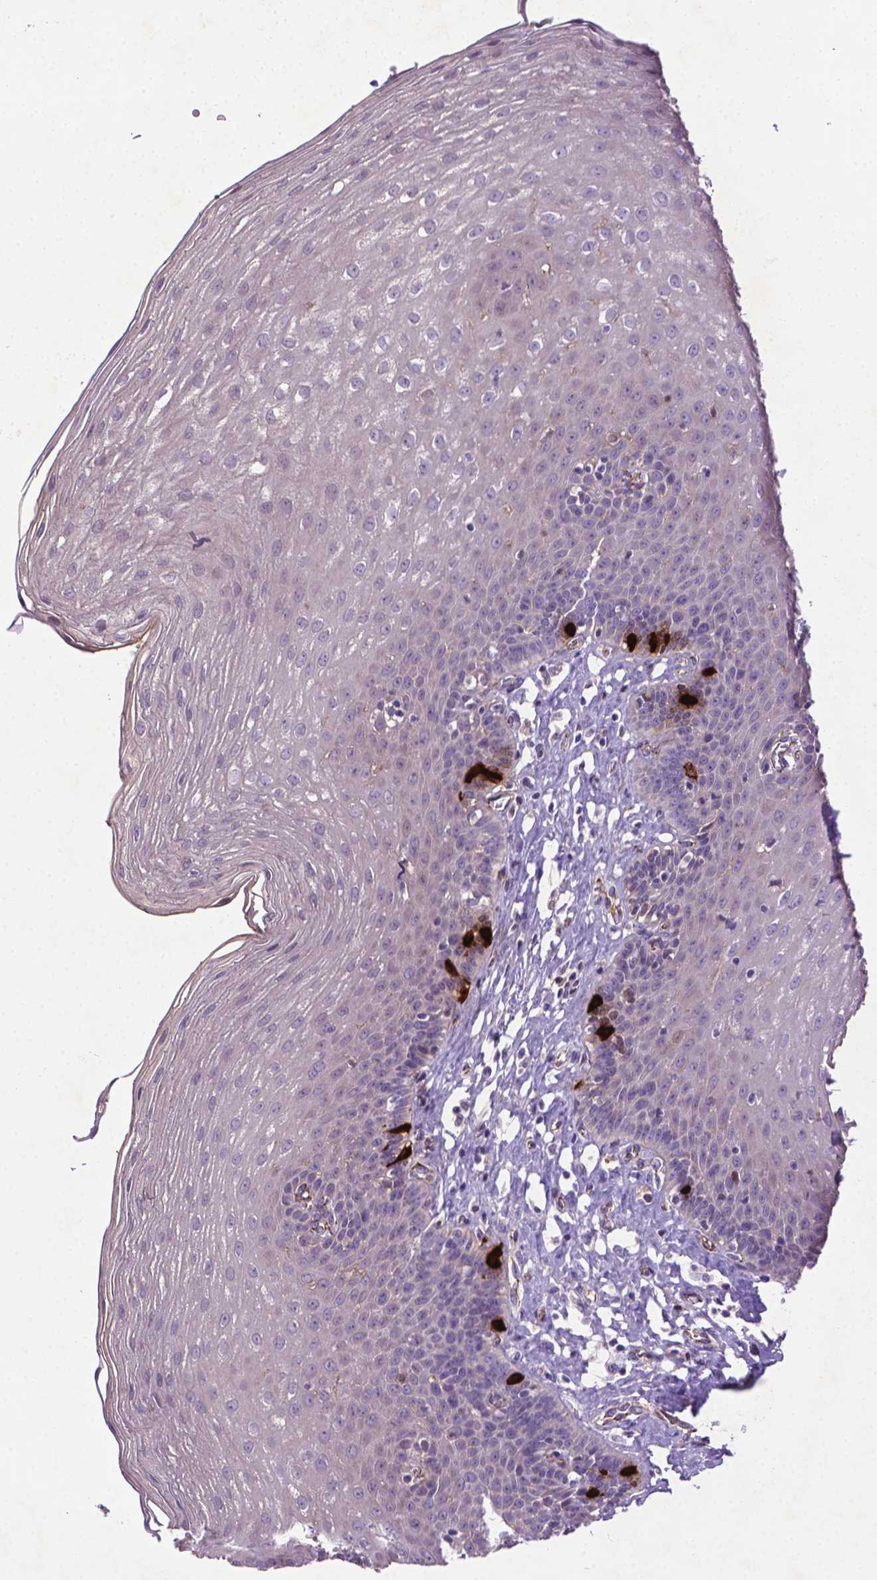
{"staining": {"intensity": "negative", "quantity": "none", "location": "none"}, "tissue": "esophagus", "cell_type": "Squamous epithelial cells", "image_type": "normal", "snomed": [{"axis": "morphology", "description": "Normal tissue, NOS"}, {"axis": "topography", "description": "Esophagus"}], "caption": "IHC histopathology image of unremarkable human esophagus stained for a protein (brown), which shows no positivity in squamous epithelial cells.", "gene": "CCER2", "patient": {"sex": "female", "age": 81}}